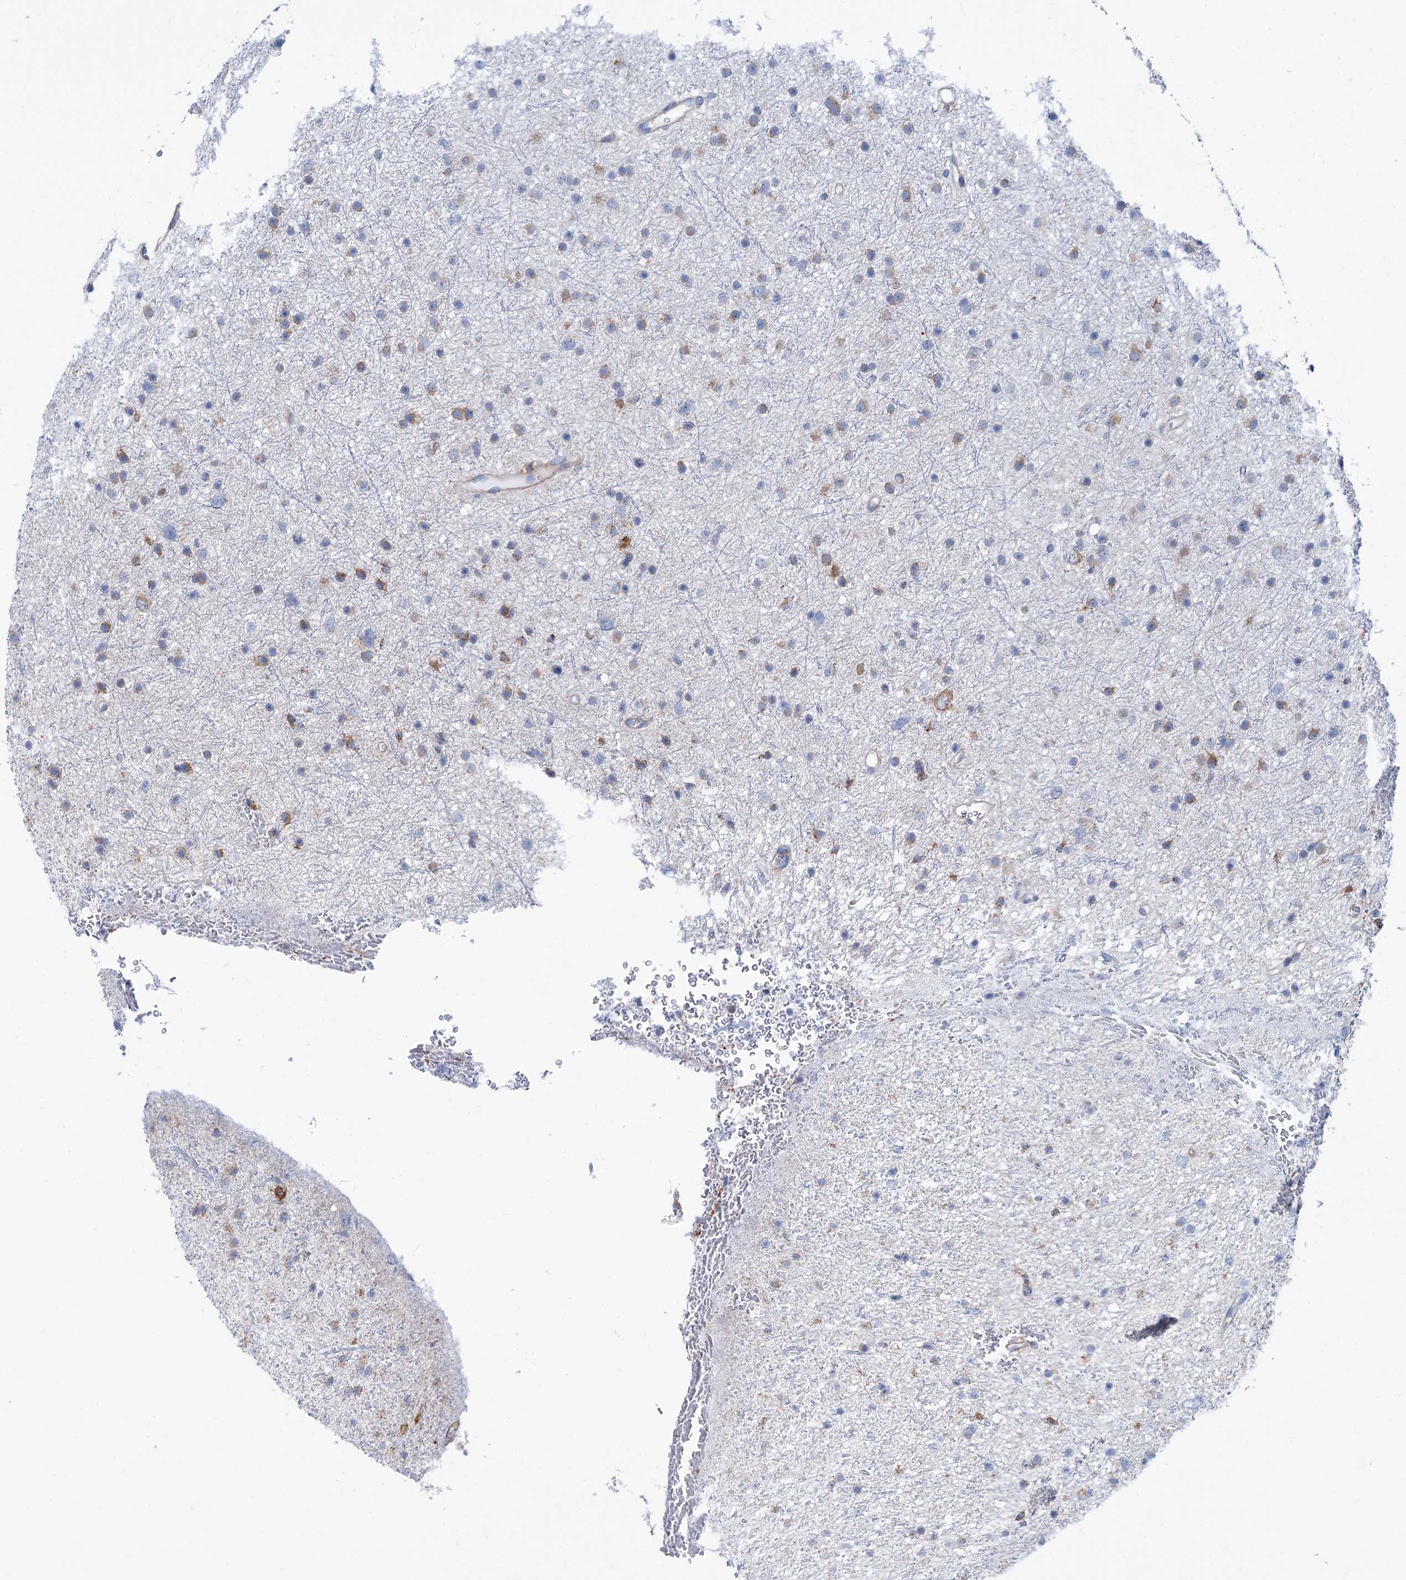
{"staining": {"intensity": "weak", "quantity": "25%-75%", "location": "cytoplasmic/membranous"}, "tissue": "glioma", "cell_type": "Tumor cells", "image_type": "cancer", "snomed": [{"axis": "morphology", "description": "Glioma, malignant, Low grade"}, {"axis": "topography", "description": "Cerebral cortex"}], "caption": "Brown immunohistochemical staining in malignant glioma (low-grade) demonstrates weak cytoplasmic/membranous positivity in about 25%-75% of tumor cells.", "gene": "SHE", "patient": {"sex": "female", "age": 39}}